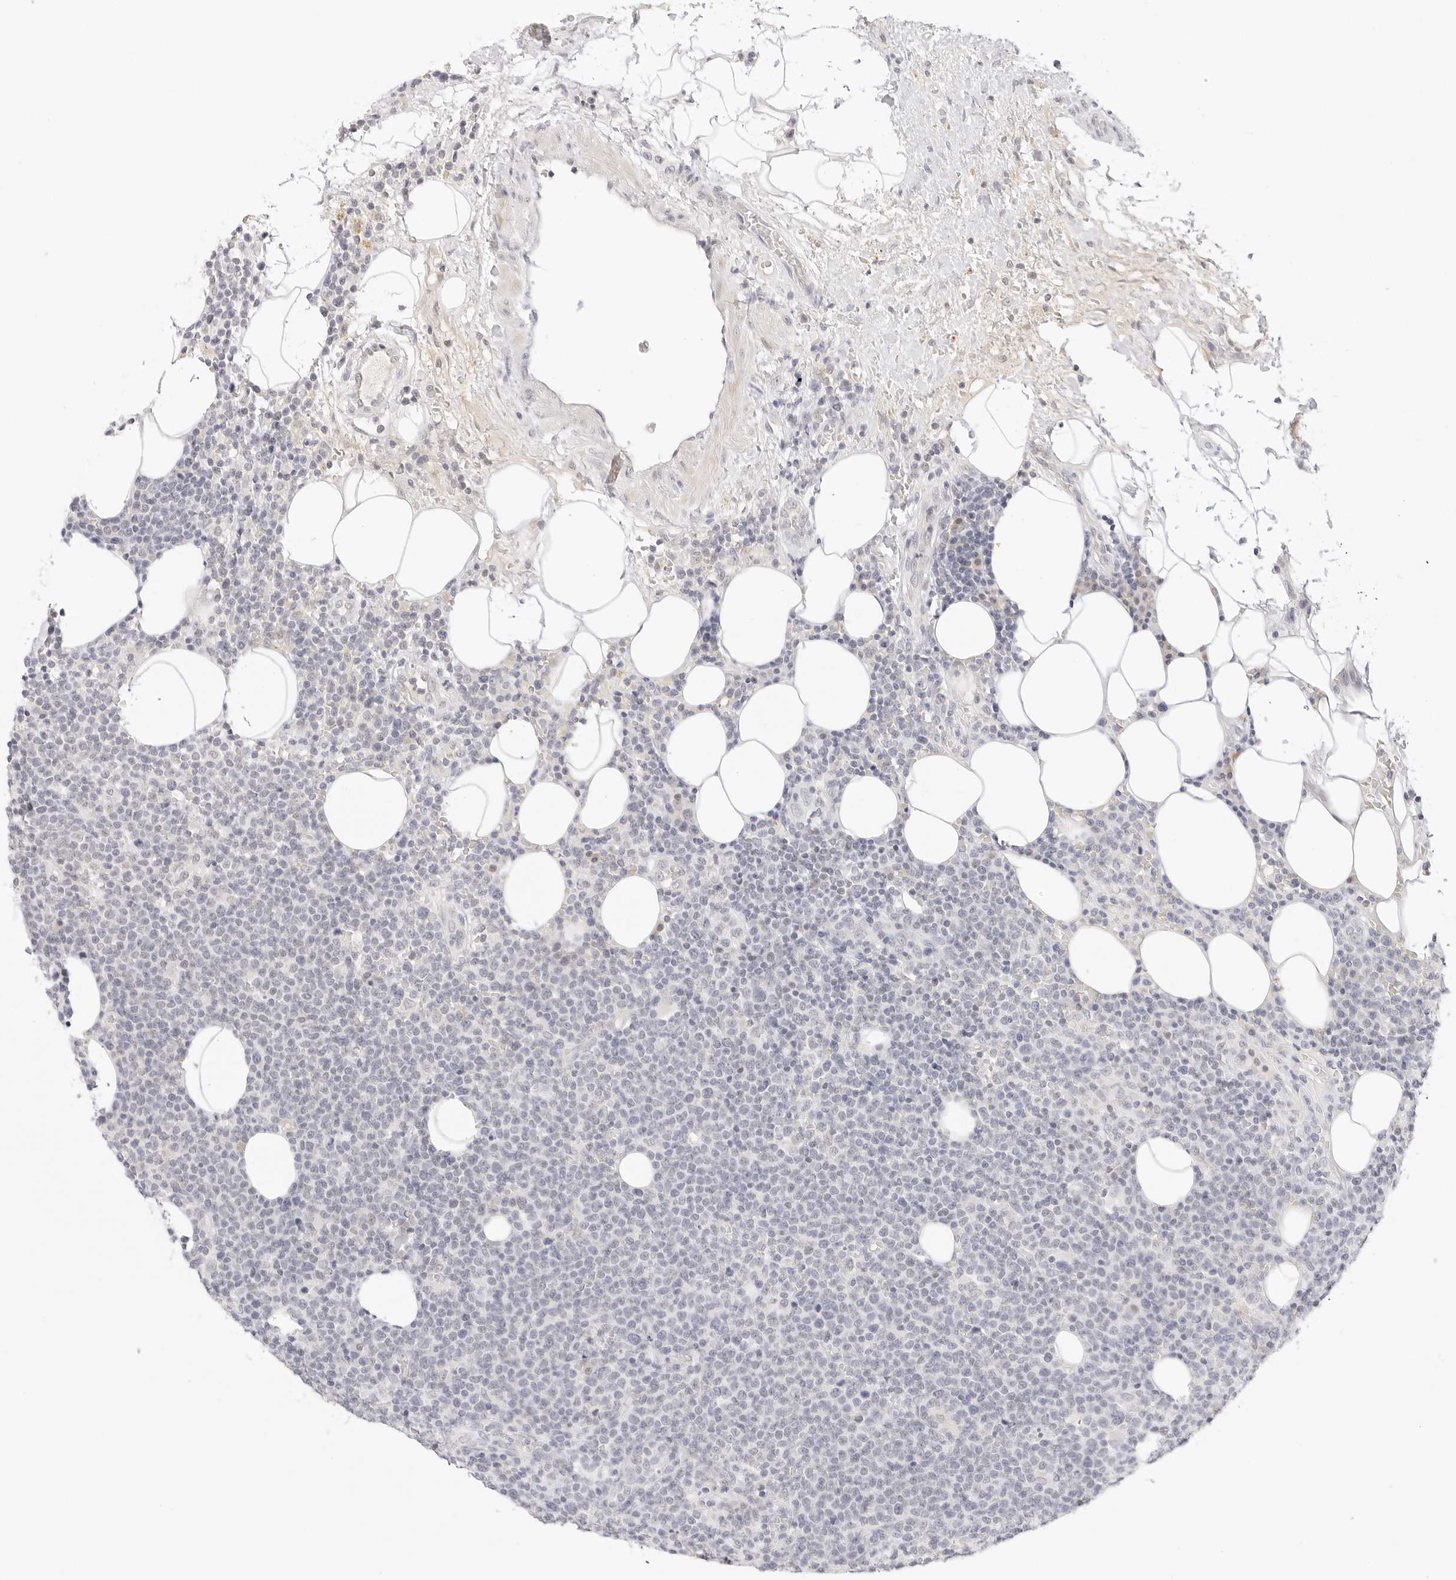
{"staining": {"intensity": "negative", "quantity": "none", "location": "none"}, "tissue": "lymphoma", "cell_type": "Tumor cells", "image_type": "cancer", "snomed": [{"axis": "morphology", "description": "Malignant lymphoma, non-Hodgkin's type, High grade"}, {"axis": "topography", "description": "Lymph node"}], "caption": "A micrograph of human high-grade malignant lymphoma, non-Hodgkin's type is negative for staining in tumor cells.", "gene": "XKR4", "patient": {"sex": "male", "age": 61}}